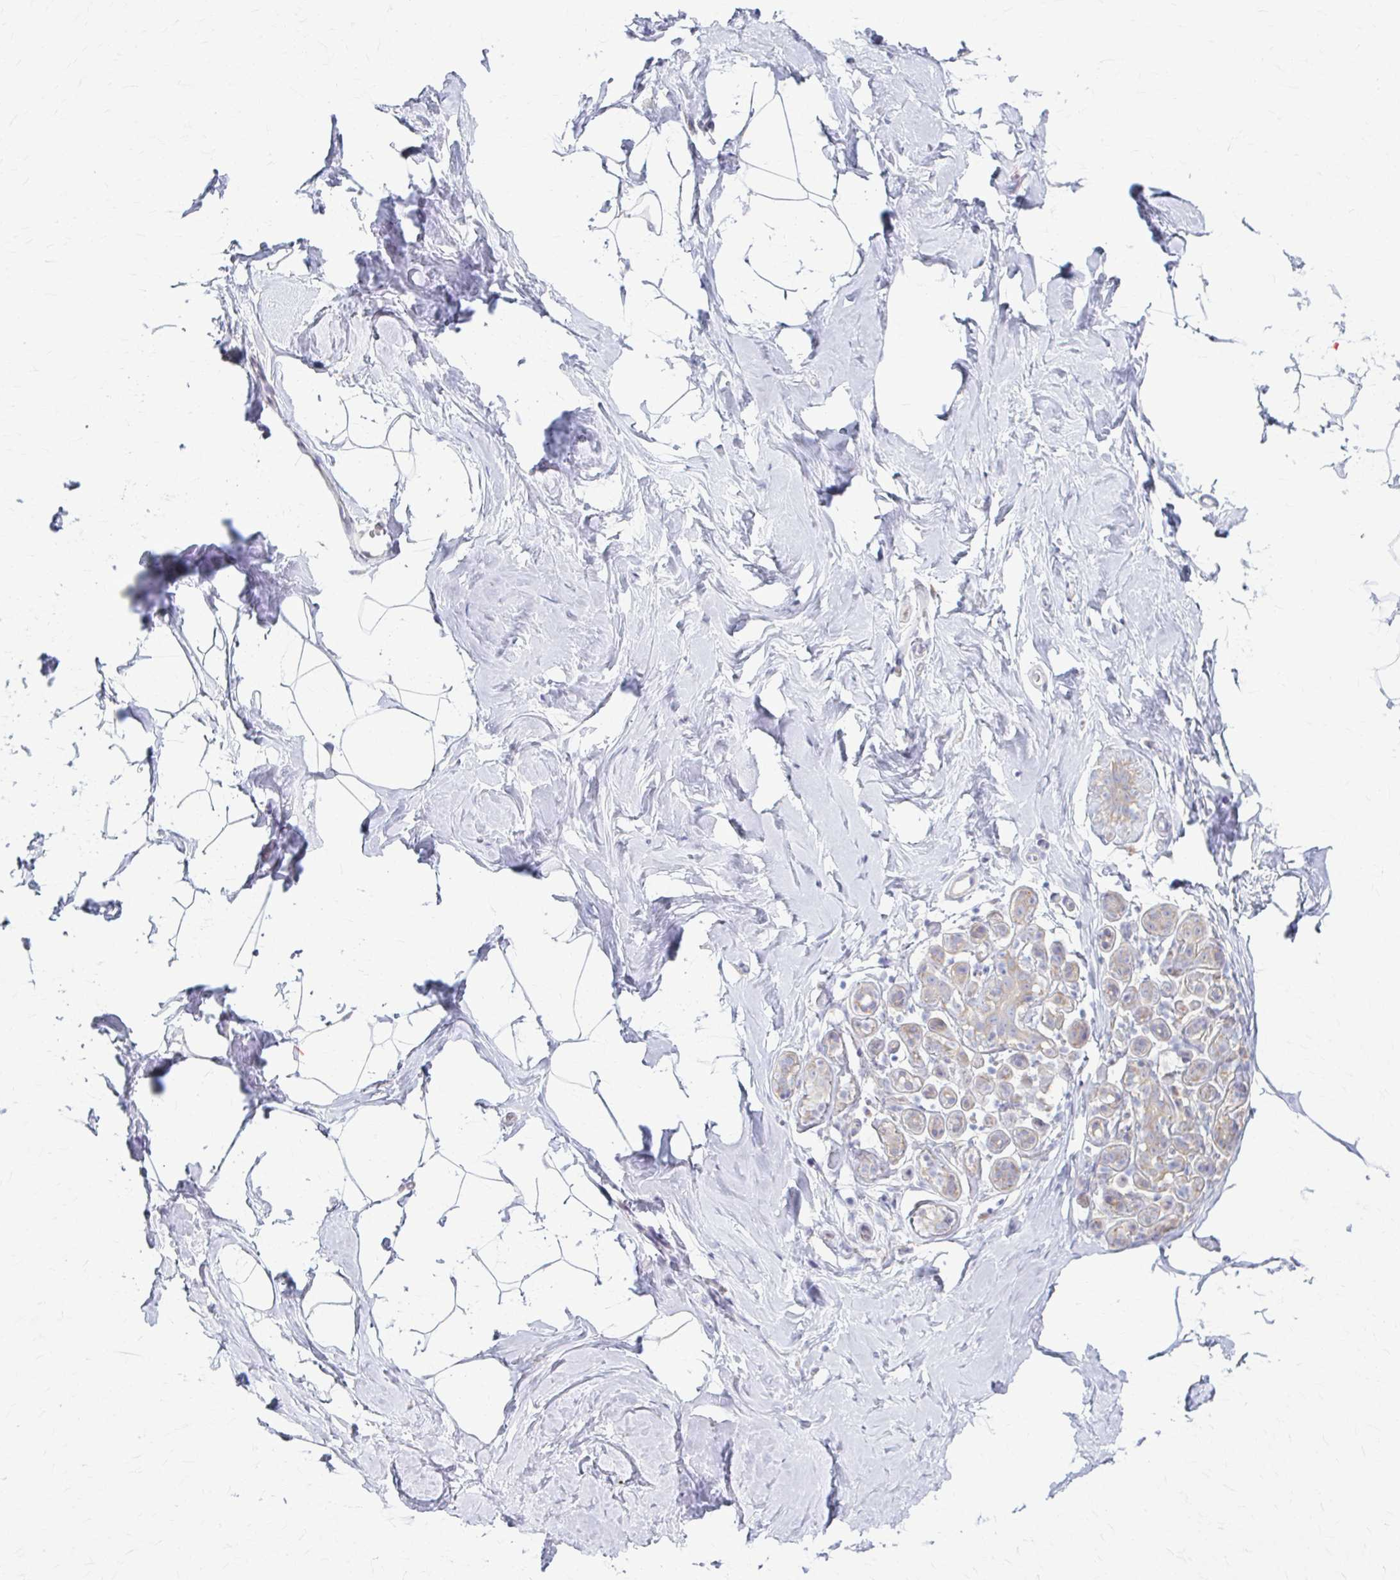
{"staining": {"intensity": "negative", "quantity": "none", "location": "none"}, "tissue": "breast", "cell_type": "Adipocytes", "image_type": "normal", "snomed": [{"axis": "morphology", "description": "Normal tissue, NOS"}, {"axis": "topography", "description": "Breast"}], "caption": "Immunohistochemistry histopathology image of normal breast: human breast stained with DAB (3,3'-diaminobenzidine) displays no significant protein expression in adipocytes. (DAB immunohistochemistry, high magnification).", "gene": "PRKRA", "patient": {"sex": "female", "age": 32}}